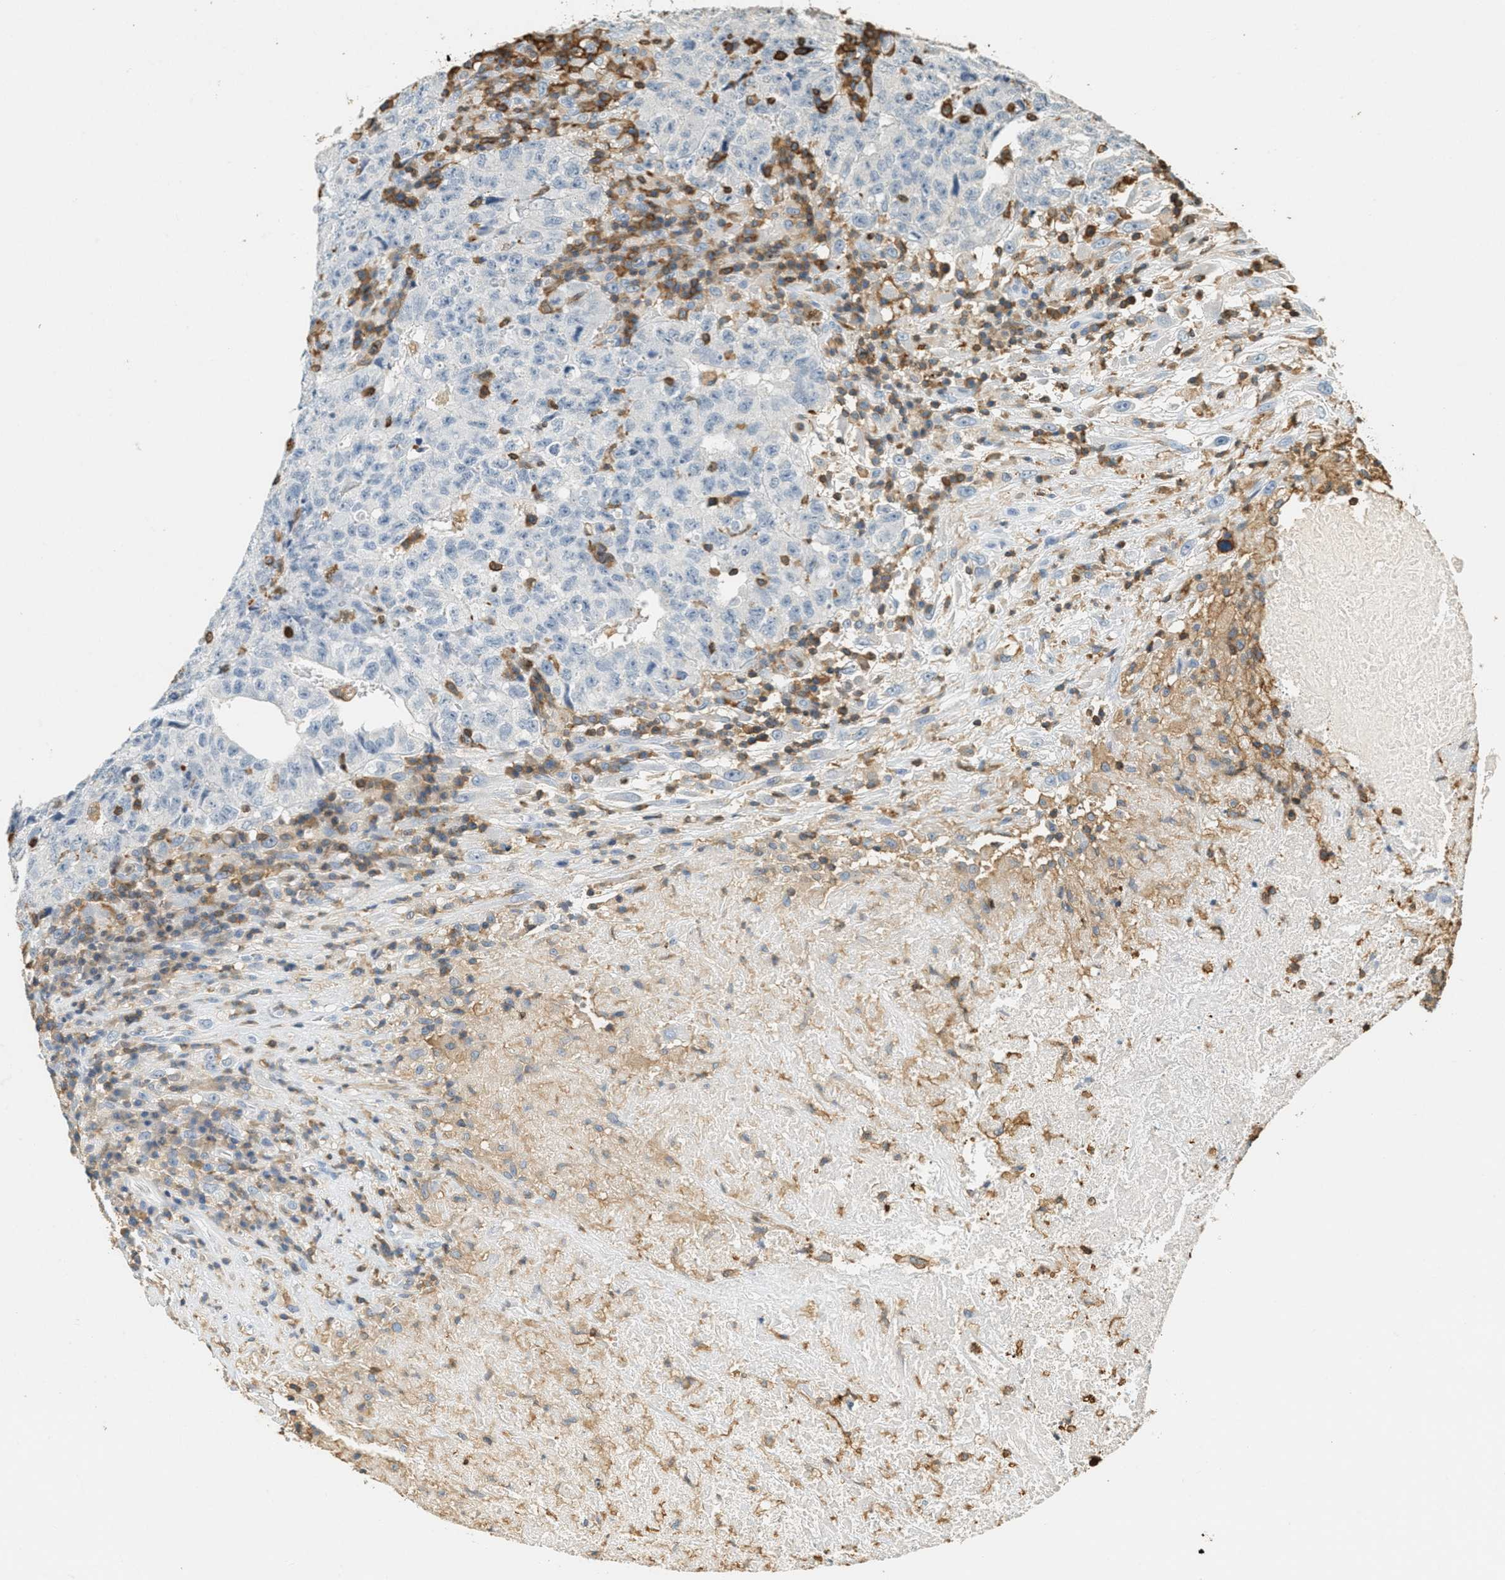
{"staining": {"intensity": "negative", "quantity": "none", "location": "none"}, "tissue": "testis cancer", "cell_type": "Tumor cells", "image_type": "cancer", "snomed": [{"axis": "morphology", "description": "Necrosis, NOS"}, {"axis": "morphology", "description": "Carcinoma, Embryonal, NOS"}, {"axis": "topography", "description": "Testis"}], "caption": "Immunohistochemical staining of testis embryonal carcinoma displays no significant staining in tumor cells.", "gene": "LSP1", "patient": {"sex": "male", "age": 19}}